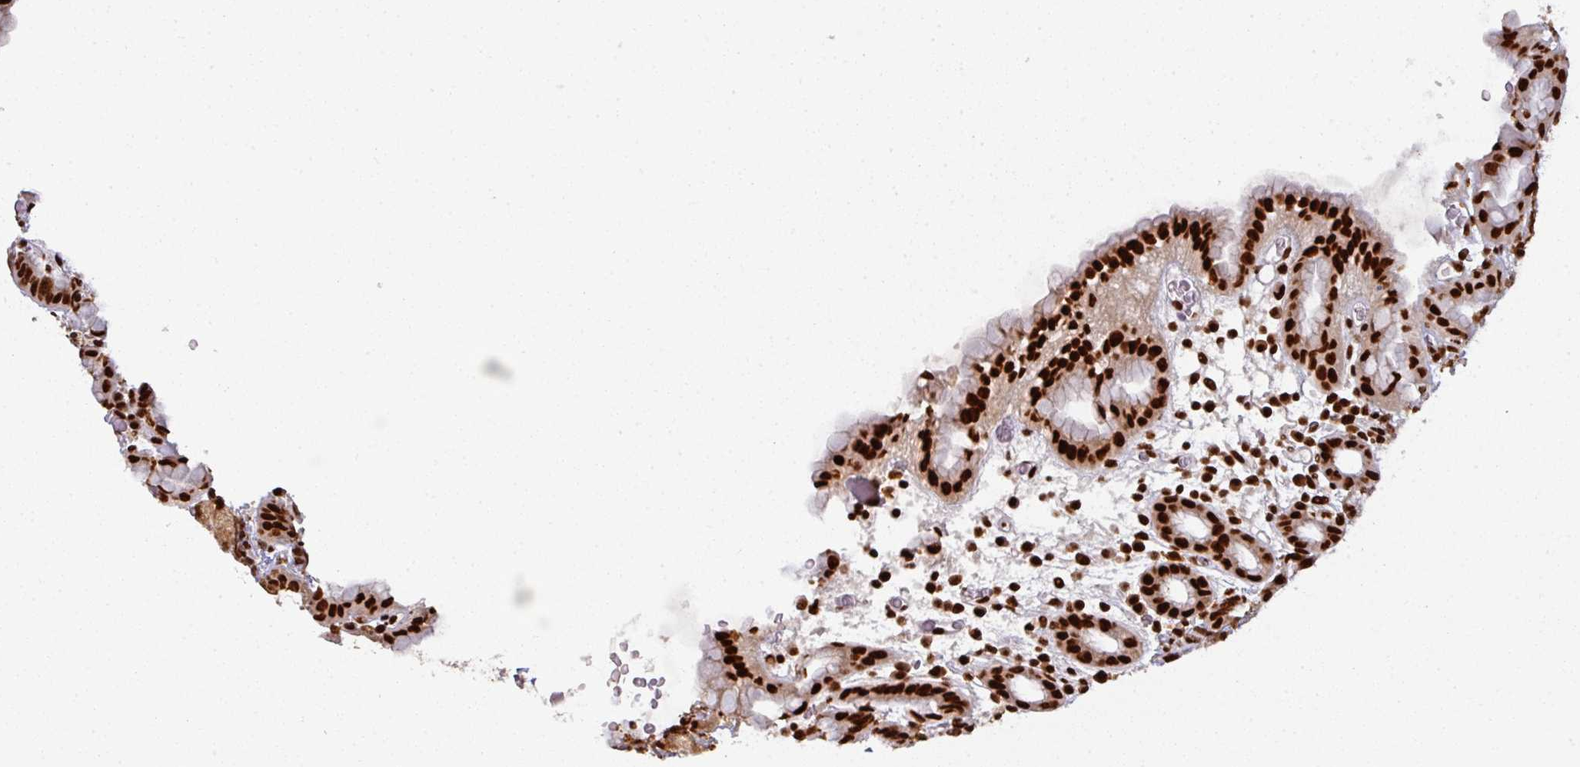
{"staining": {"intensity": "strong", "quantity": ">75%", "location": "nuclear"}, "tissue": "stomach", "cell_type": "Glandular cells", "image_type": "normal", "snomed": [{"axis": "morphology", "description": "Normal tissue, NOS"}, {"axis": "topography", "description": "Stomach, upper"}, {"axis": "topography", "description": "Stomach"}], "caption": "An image of human stomach stained for a protein demonstrates strong nuclear brown staining in glandular cells.", "gene": "SIK3", "patient": {"sex": "male", "age": 68}}